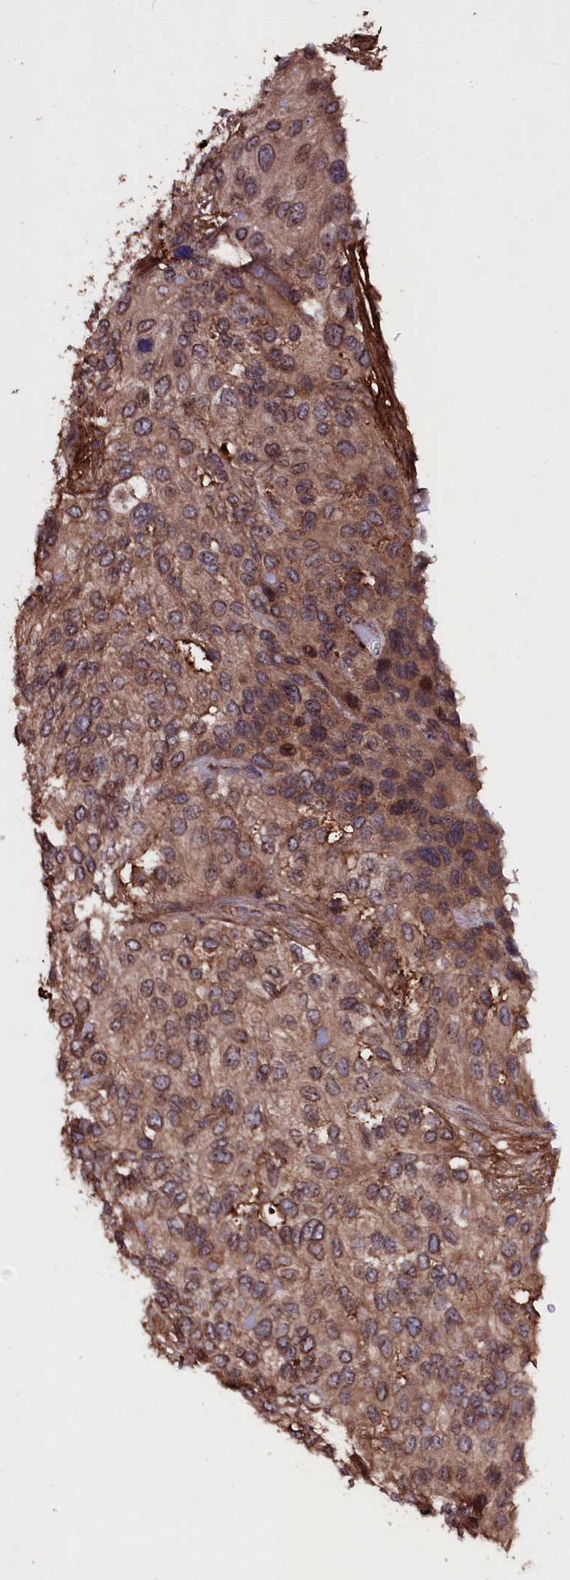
{"staining": {"intensity": "moderate", "quantity": ">75%", "location": "cytoplasmic/membranous"}, "tissue": "urothelial cancer", "cell_type": "Tumor cells", "image_type": "cancer", "snomed": [{"axis": "morphology", "description": "Normal tissue, NOS"}, {"axis": "morphology", "description": "Urothelial carcinoma, High grade"}, {"axis": "topography", "description": "Vascular tissue"}, {"axis": "topography", "description": "Urinary bladder"}], "caption": "Moderate cytoplasmic/membranous protein staining is present in approximately >75% of tumor cells in urothelial cancer.", "gene": "MYO1H", "patient": {"sex": "female", "age": 56}}